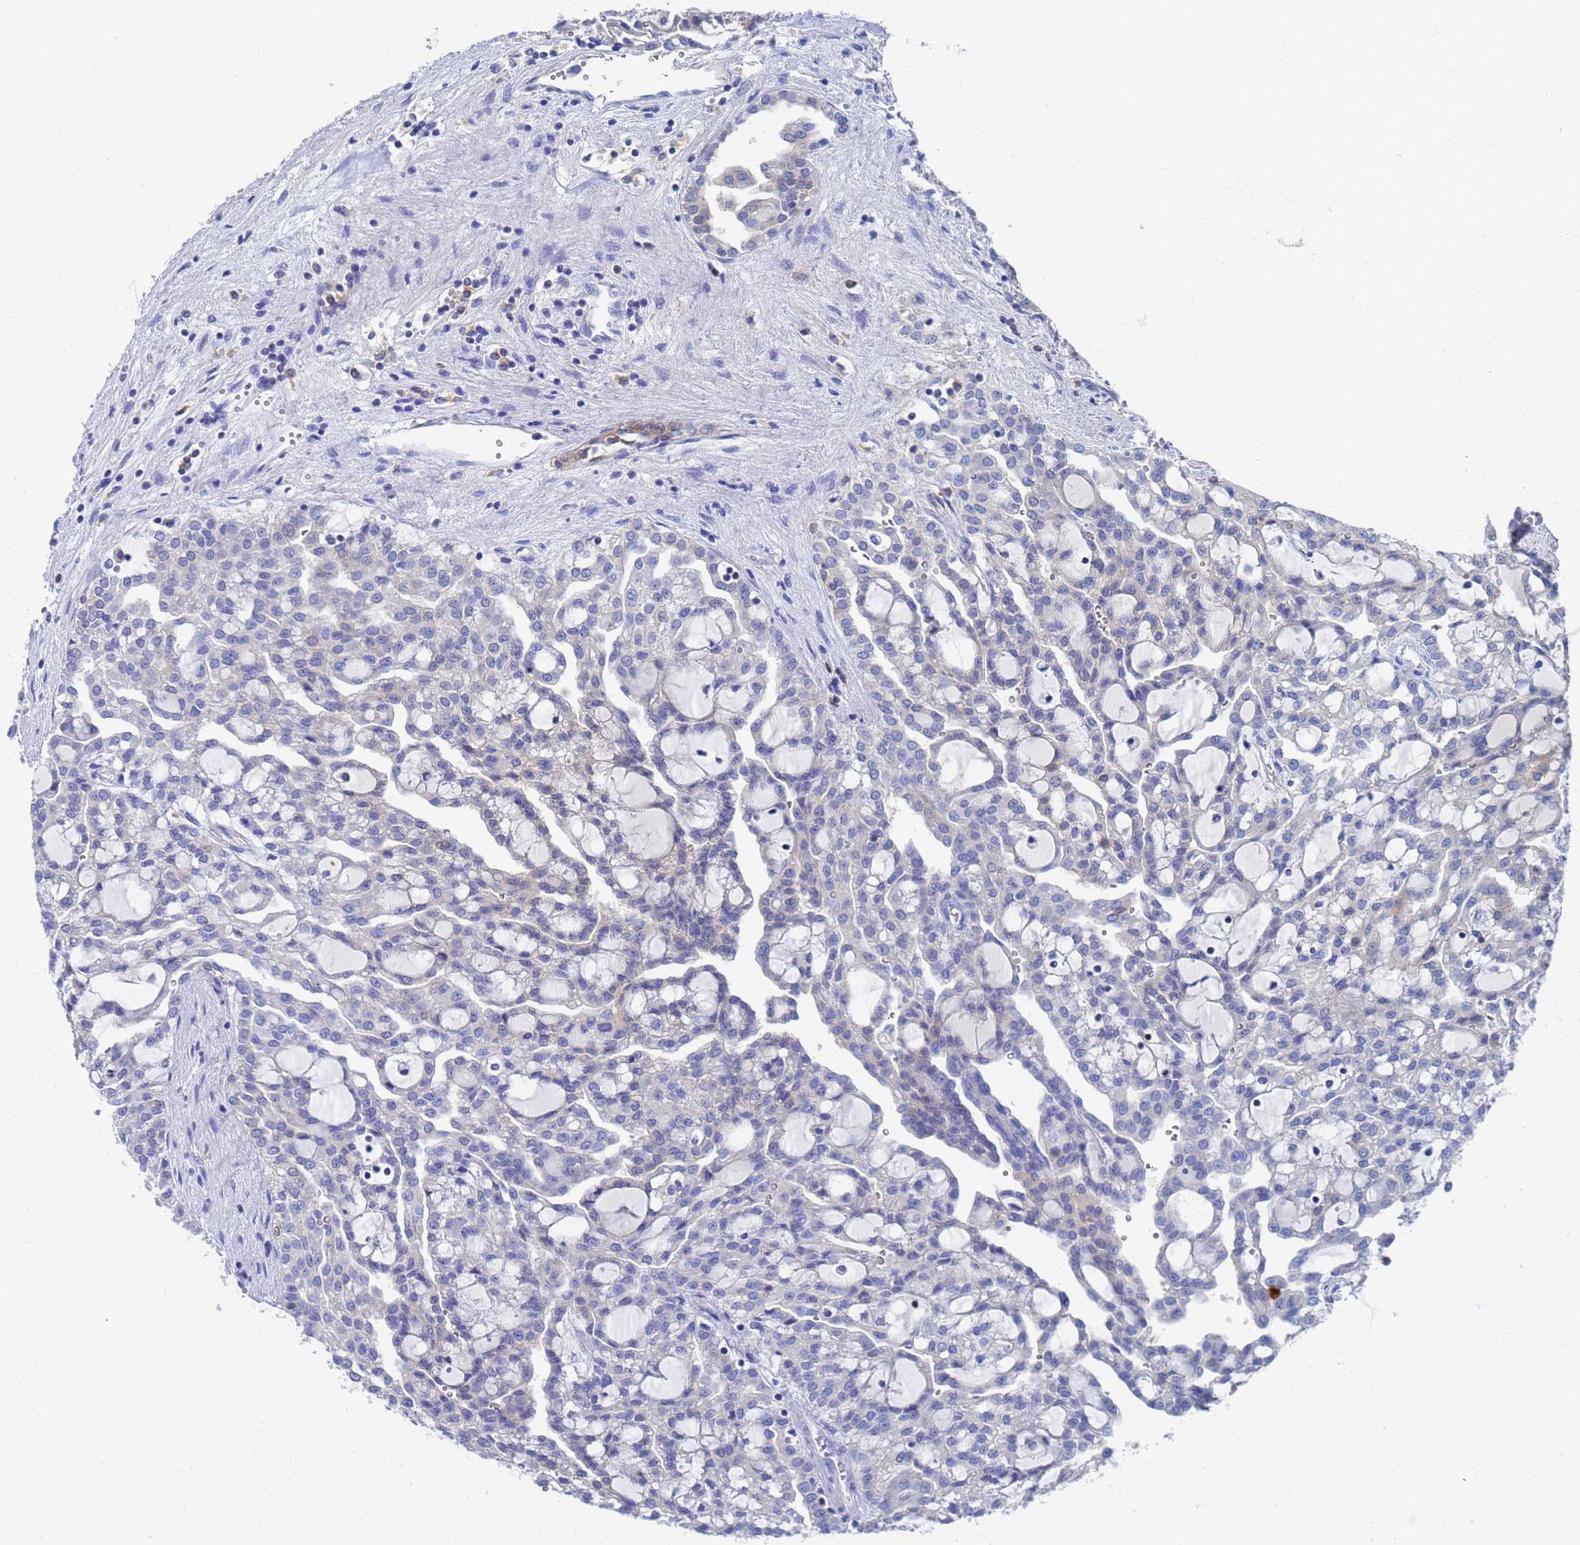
{"staining": {"intensity": "negative", "quantity": "none", "location": "none"}, "tissue": "renal cancer", "cell_type": "Tumor cells", "image_type": "cancer", "snomed": [{"axis": "morphology", "description": "Adenocarcinoma, NOS"}, {"axis": "topography", "description": "Kidney"}], "caption": "Immunohistochemistry histopathology image of neoplastic tissue: adenocarcinoma (renal) stained with DAB shows no significant protein positivity in tumor cells. The staining was performed using DAB (3,3'-diaminobenzidine) to visualize the protein expression in brown, while the nuclei were stained in blue with hematoxylin (Magnification: 20x).", "gene": "GCHFR", "patient": {"sex": "male", "age": 63}}